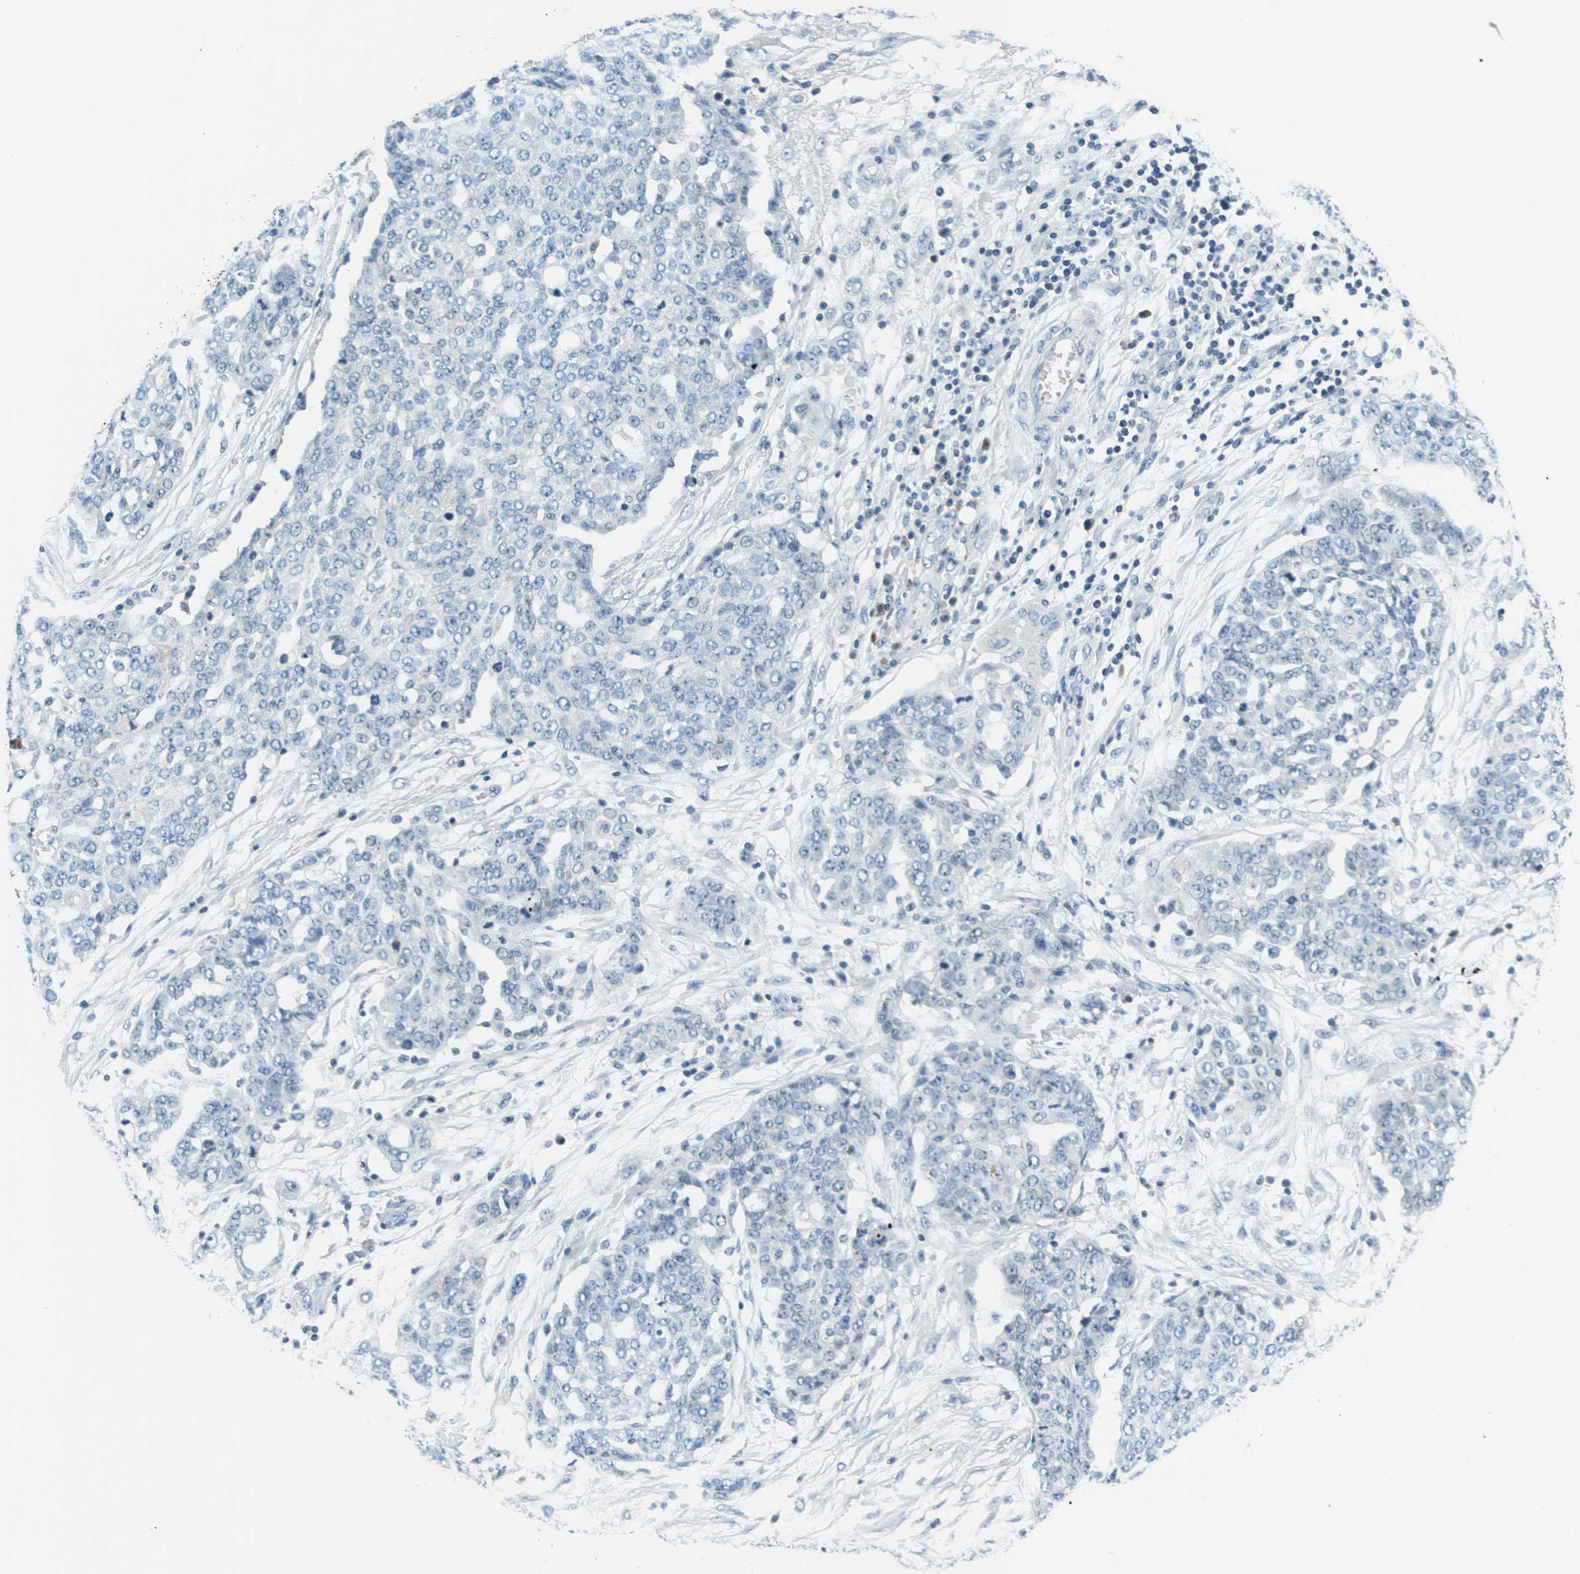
{"staining": {"intensity": "negative", "quantity": "none", "location": "none"}, "tissue": "ovarian cancer", "cell_type": "Tumor cells", "image_type": "cancer", "snomed": [{"axis": "morphology", "description": "Cystadenocarcinoma, serous, NOS"}, {"axis": "topography", "description": "Soft tissue"}, {"axis": "topography", "description": "Ovary"}], "caption": "Tumor cells show no significant protein staining in ovarian serous cystadenocarcinoma.", "gene": "KCNQ5", "patient": {"sex": "female", "age": 57}}